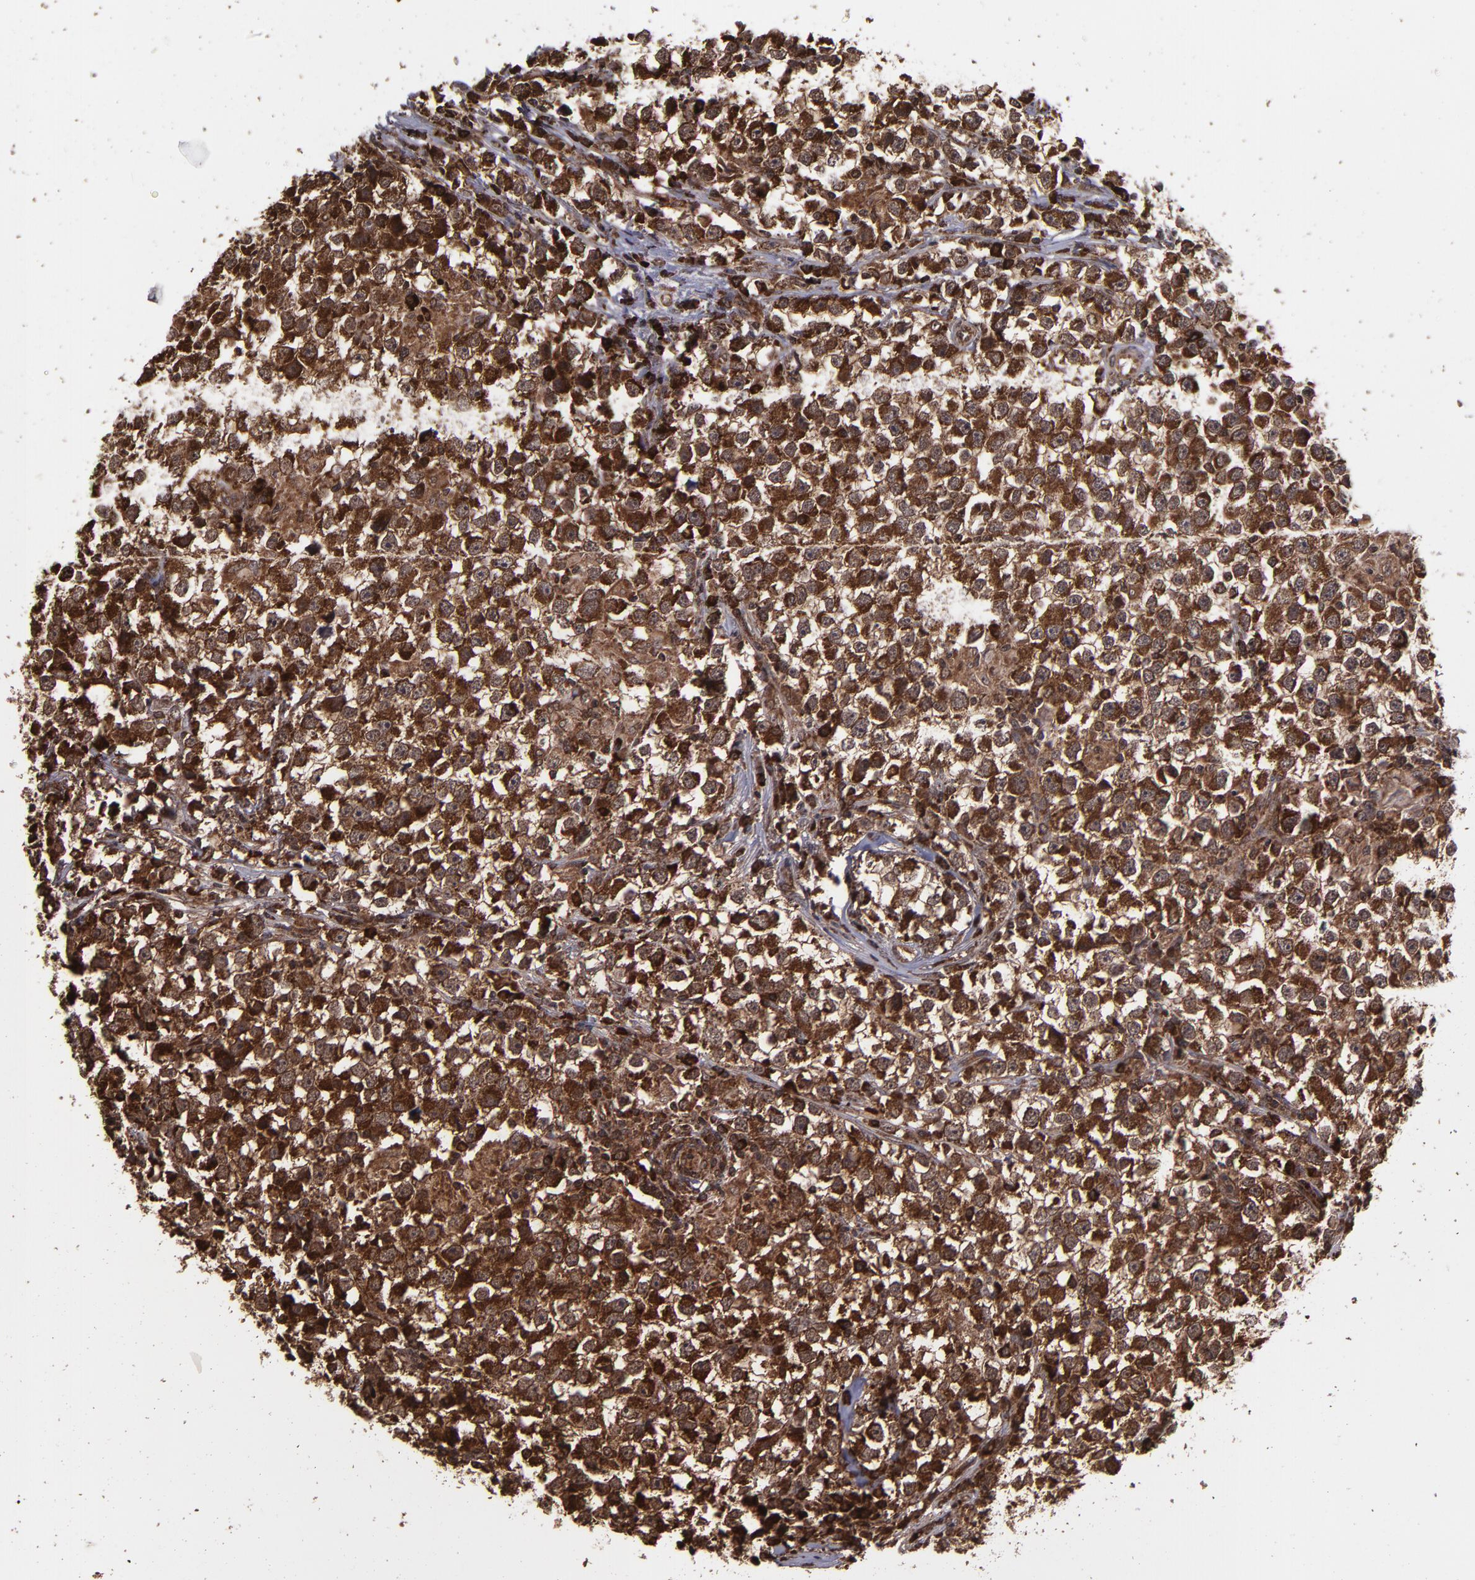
{"staining": {"intensity": "strong", "quantity": ">75%", "location": "cytoplasmic/membranous,nuclear"}, "tissue": "testis cancer", "cell_type": "Tumor cells", "image_type": "cancer", "snomed": [{"axis": "morphology", "description": "Seminoma, NOS"}, {"axis": "topography", "description": "Testis"}], "caption": "Protein expression by immunohistochemistry shows strong cytoplasmic/membranous and nuclear positivity in about >75% of tumor cells in testis seminoma. (brown staining indicates protein expression, while blue staining denotes nuclei).", "gene": "EIF4ENIF1", "patient": {"sex": "male", "age": 33}}